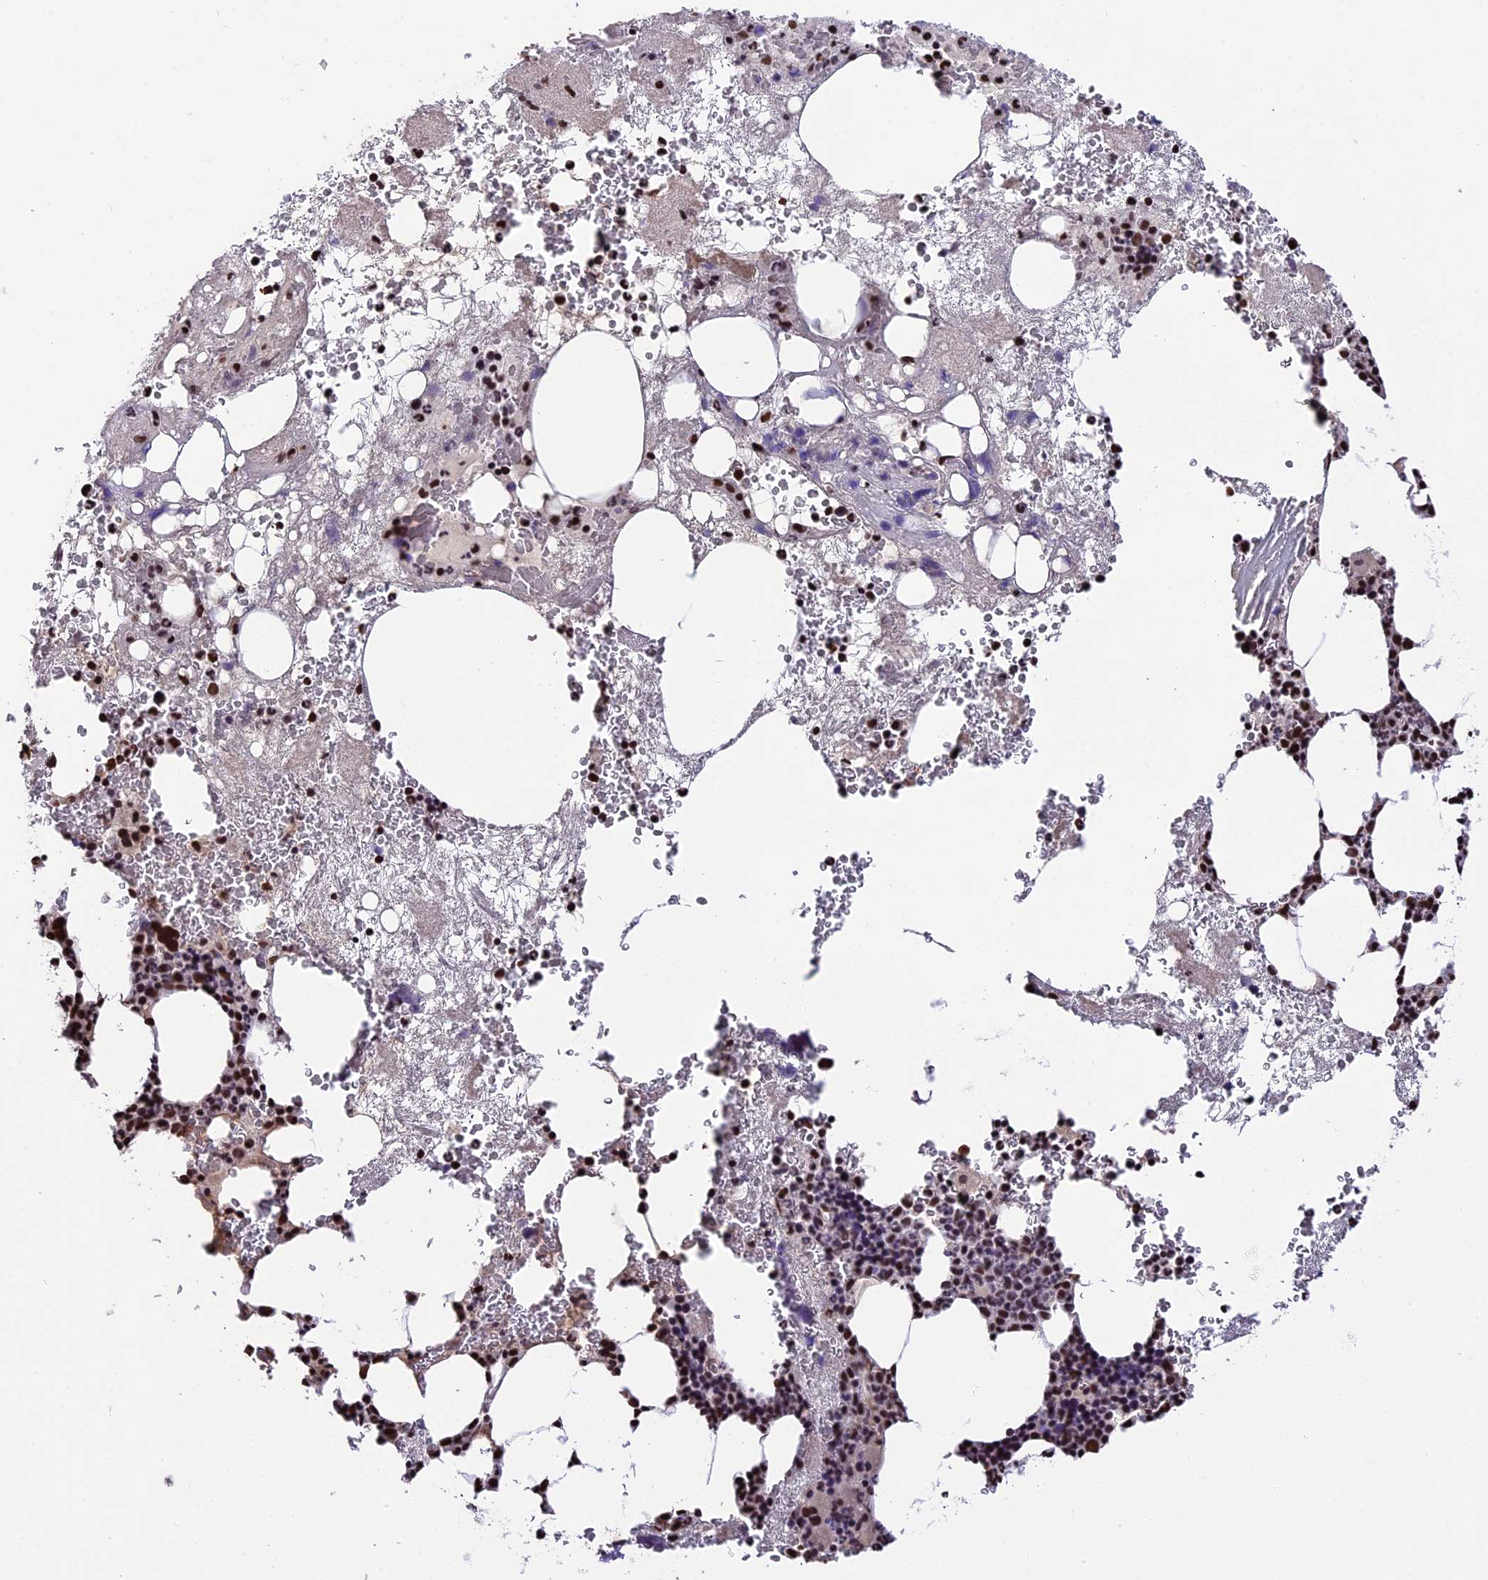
{"staining": {"intensity": "moderate", "quantity": "25%-75%", "location": "nuclear"}, "tissue": "bone marrow", "cell_type": "Hematopoietic cells", "image_type": "normal", "snomed": [{"axis": "morphology", "description": "Normal tissue, NOS"}, {"axis": "topography", "description": "Bone marrow"}], "caption": "This micrograph displays IHC staining of normal bone marrow, with medium moderate nuclear positivity in approximately 25%-75% of hematopoietic cells.", "gene": "POLR3E", "patient": {"sex": "male", "age": 80}}